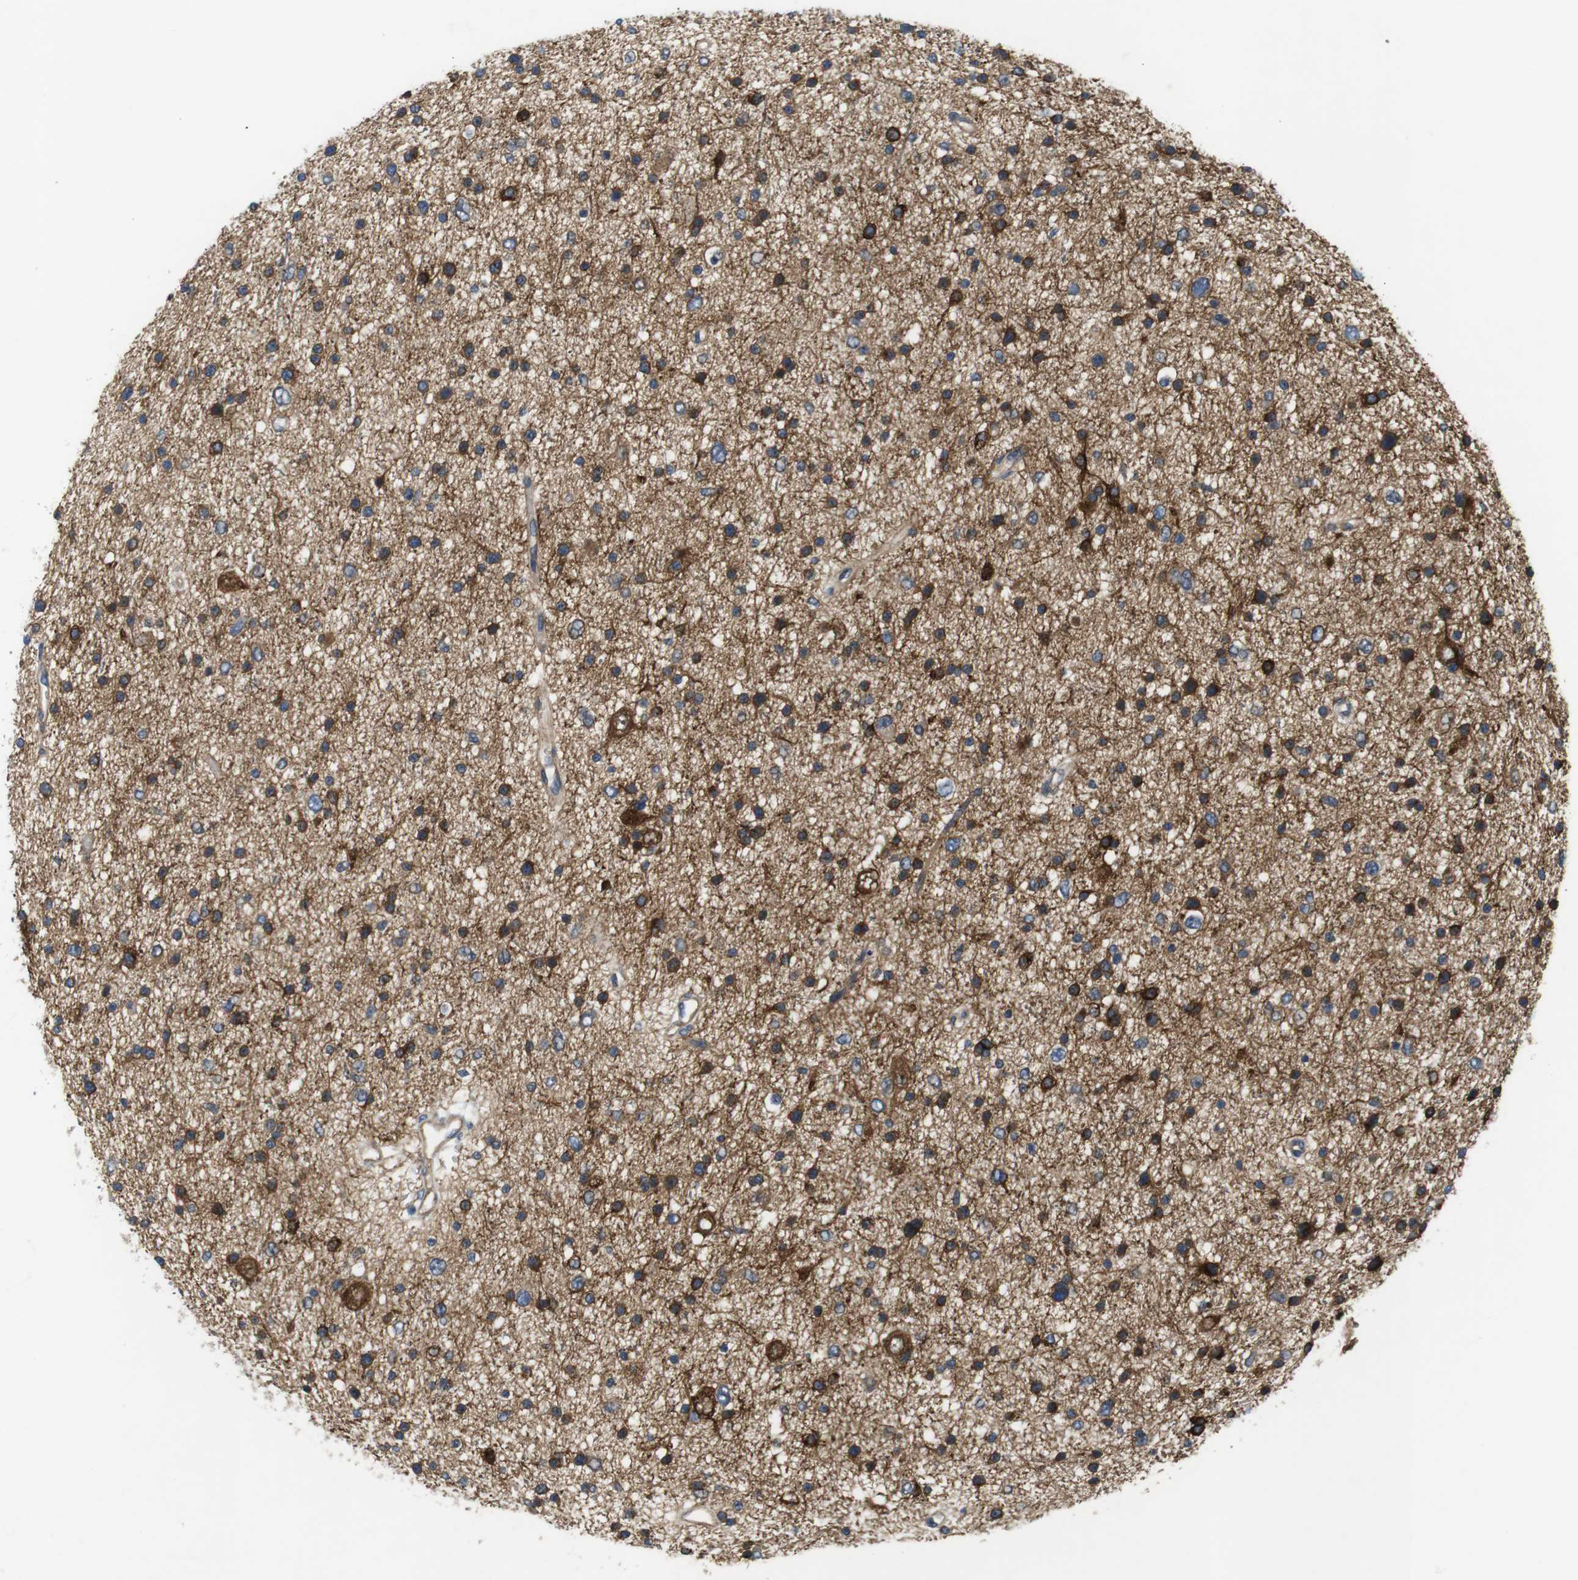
{"staining": {"intensity": "strong", "quantity": "25%-75%", "location": "cytoplasmic/membranous"}, "tissue": "glioma", "cell_type": "Tumor cells", "image_type": "cancer", "snomed": [{"axis": "morphology", "description": "Glioma, malignant, Low grade"}, {"axis": "topography", "description": "Brain"}], "caption": "A high amount of strong cytoplasmic/membranous staining is seen in about 25%-75% of tumor cells in low-grade glioma (malignant) tissue. Nuclei are stained in blue.", "gene": "DCLK1", "patient": {"sex": "female", "age": 37}}